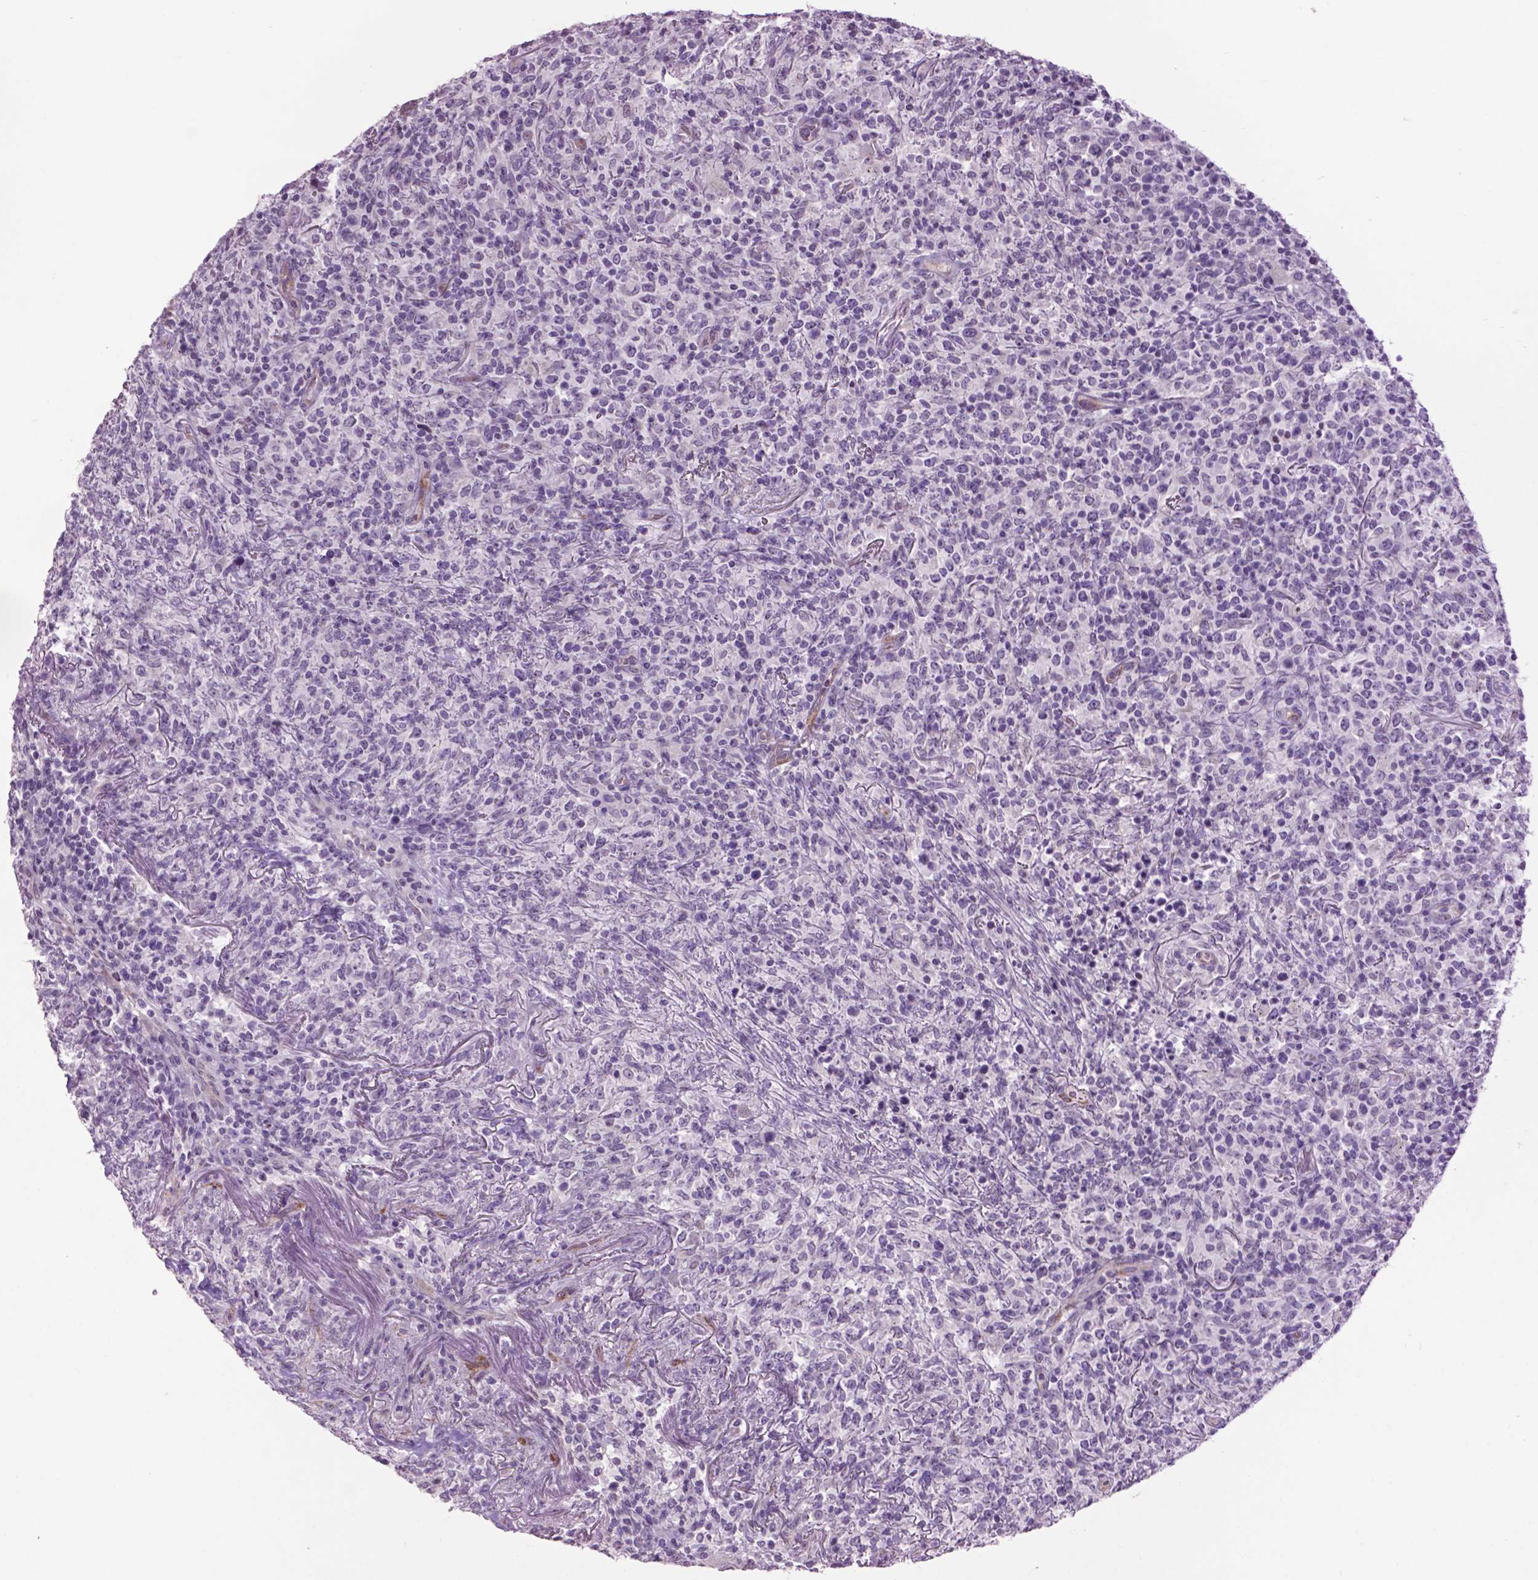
{"staining": {"intensity": "negative", "quantity": "none", "location": "none"}, "tissue": "lymphoma", "cell_type": "Tumor cells", "image_type": "cancer", "snomed": [{"axis": "morphology", "description": "Malignant lymphoma, non-Hodgkin's type, High grade"}, {"axis": "topography", "description": "Lung"}], "caption": "The image shows no staining of tumor cells in malignant lymphoma, non-Hodgkin's type (high-grade).", "gene": "TH", "patient": {"sex": "male", "age": 79}}